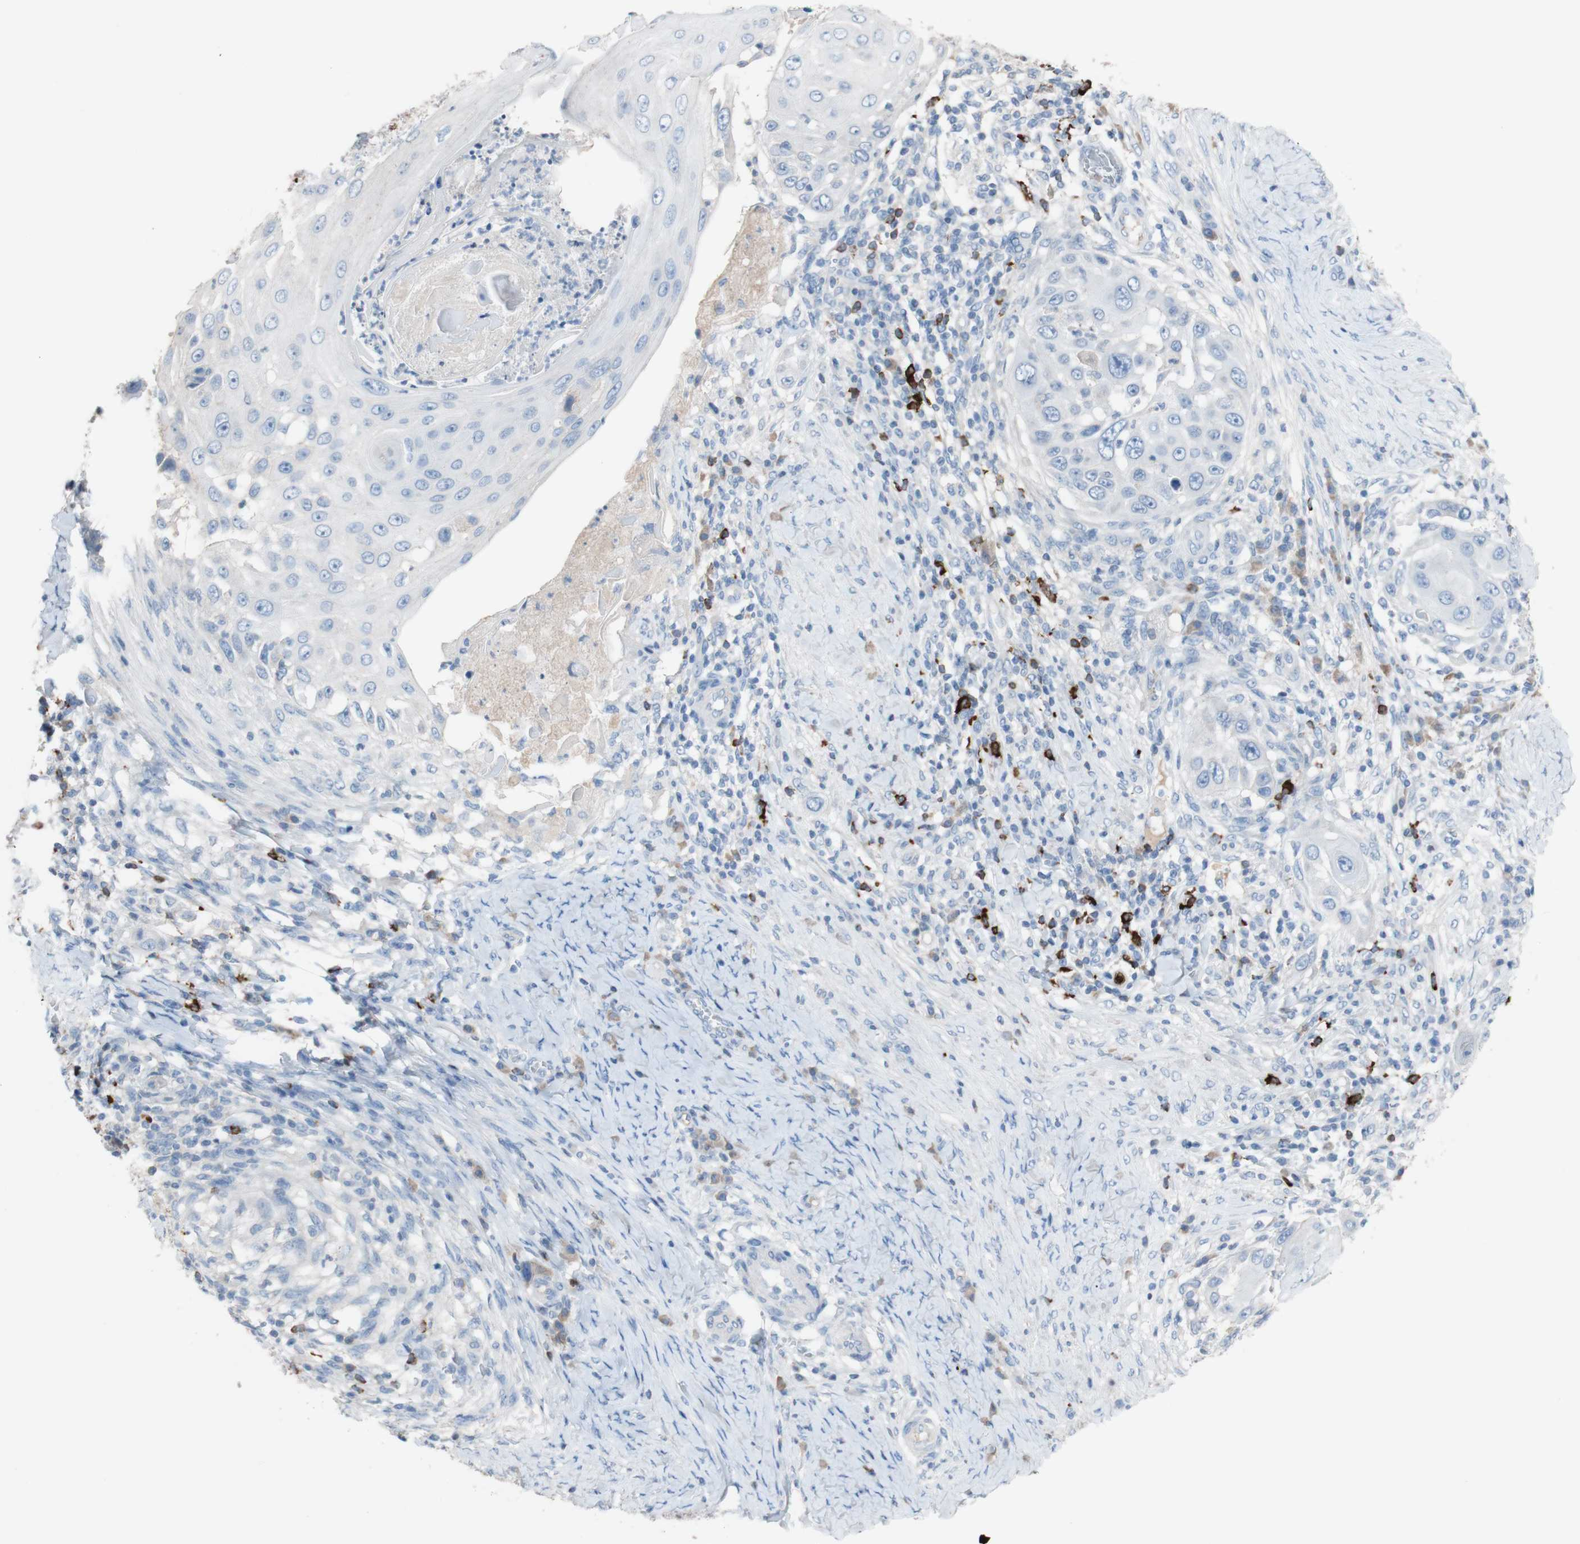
{"staining": {"intensity": "negative", "quantity": "none", "location": "none"}, "tissue": "skin cancer", "cell_type": "Tumor cells", "image_type": "cancer", "snomed": [{"axis": "morphology", "description": "Squamous cell carcinoma, NOS"}, {"axis": "topography", "description": "Skin"}], "caption": "This is a image of IHC staining of squamous cell carcinoma (skin), which shows no expression in tumor cells.", "gene": "PACSIN1", "patient": {"sex": "female", "age": 44}}